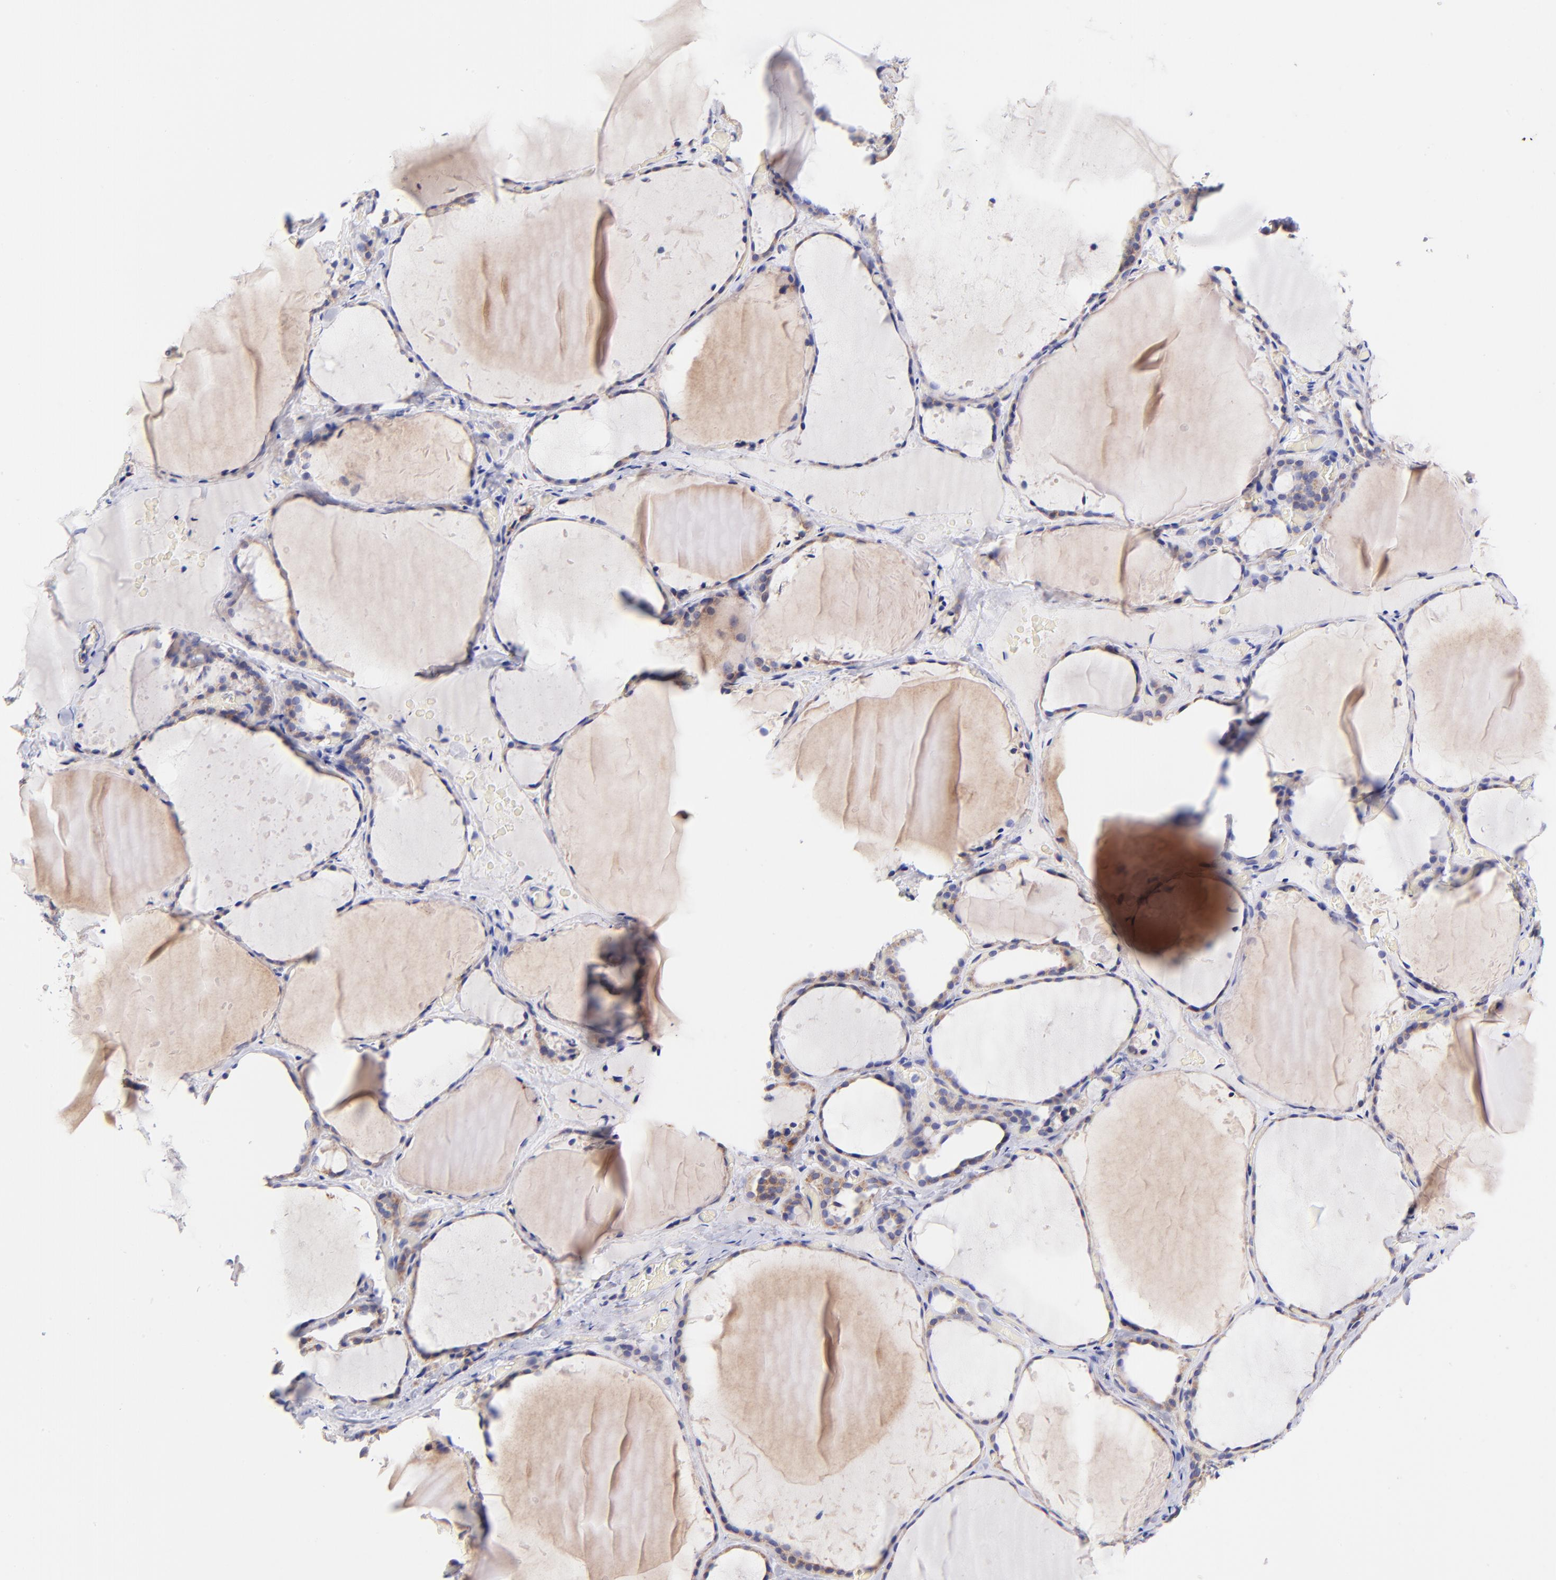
{"staining": {"intensity": "moderate", "quantity": "25%-75%", "location": "cytoplasmic/membranous"}, "tissue": "thyroid gland", "cell_type": "Glandular cells", "image_type": "normal", "snomed": [{"axis": "morphology", "description": "Normal tissue, NOS"}, {"axis": "topography", "description": "Thyroid gland"}], "caption": "Protein analysis of benign thyroid gland reveals moderate cytoplasmic/membranous staining in about 25%-75% of glandular cells.", "gene": "NDUFB7", "patient": {"sex": "female", "age": 22}}